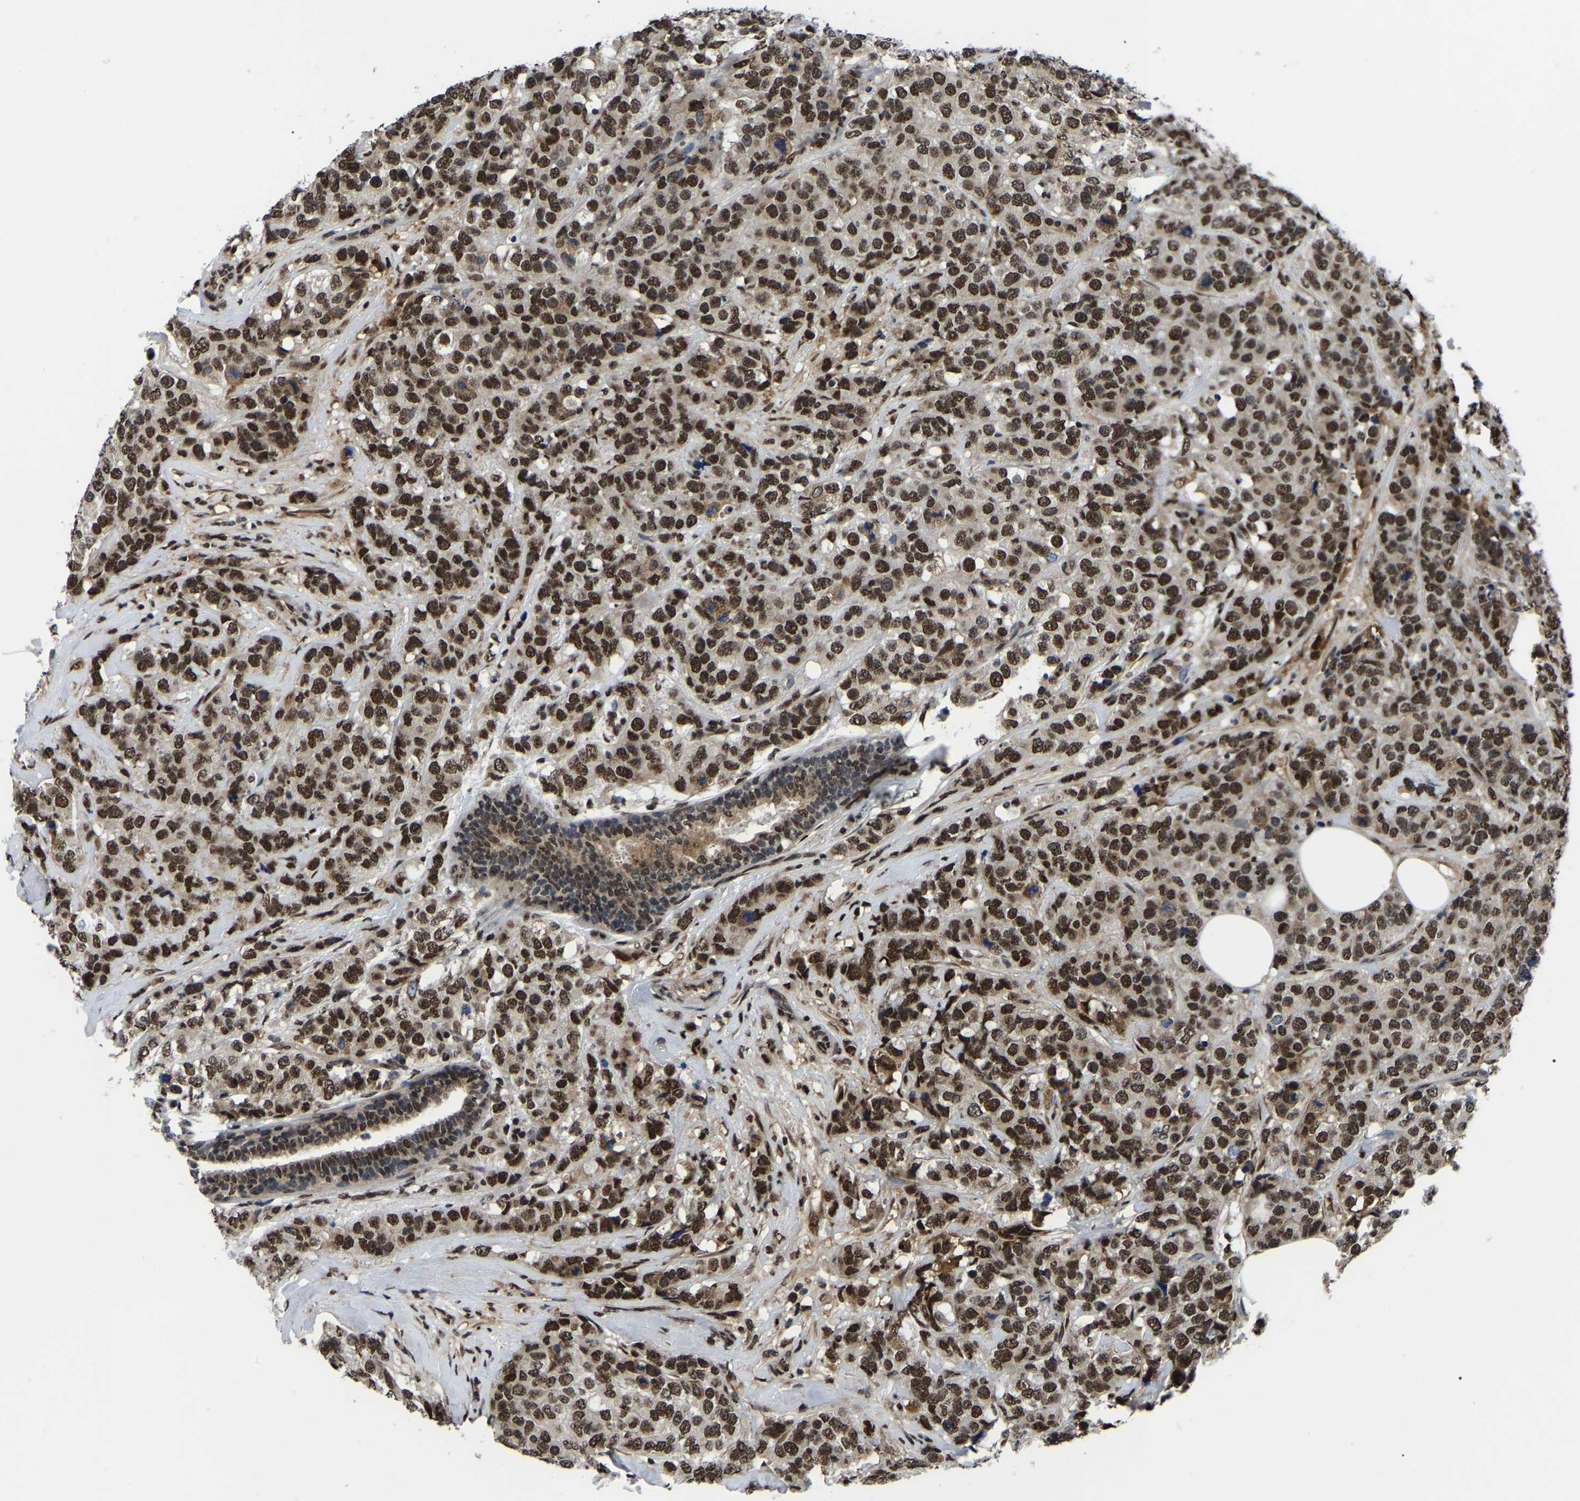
{"staining": {"intensity": "strong", "quantity": ">75%", "location": "nuclear"}, "tissue": "breast cancer", "cell_type": "Tumor cells", "image_type": "cancer", "snomed": [{"axis": "morphology", "description": "Lobular carcinoma"}, {"axis": "topography", "description": "Breast"}], "caption": "IHC histopathology image of human lobular carcinoma (breast) stained for a protein (brown), which reveals high levels of strong nuclear staining in approximately >75% of tumor cells.", "gene": "TRIM35", "patient": {"sex": "female", "age": 59}}